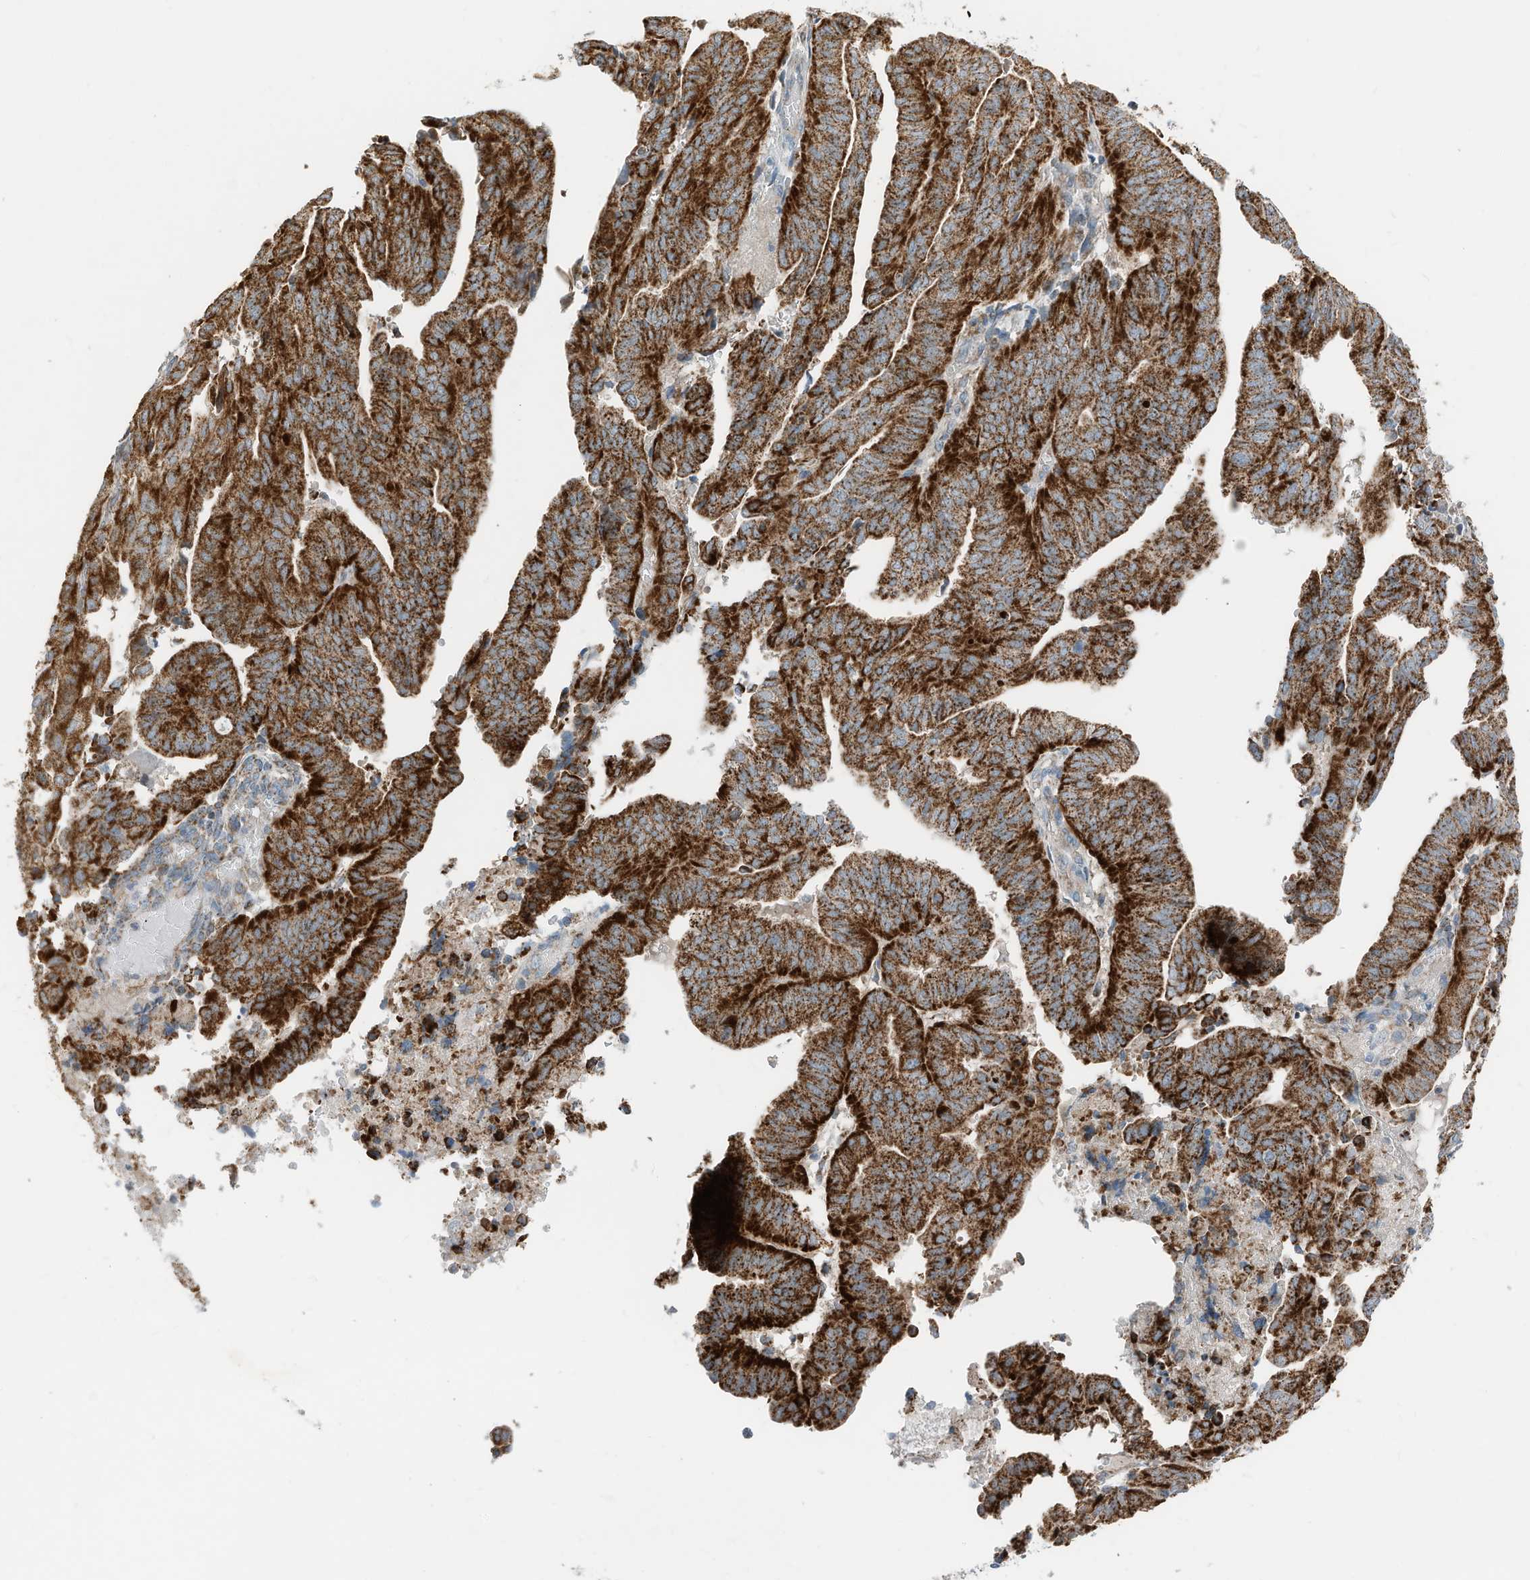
{"staining": {"intensity": "strong", "quantity": ">75%", "location": "cytoplasmic/membranous"}, "tissue": "endometrial cancer", "cell_type": "Tumor cells", "image_type": "cancer", "snomed": [{"axis": "morphology", "description": "Adenocarcinoma, NOS"}, {"axis": "topography", "description": "Uterus"}], "caption": "Immunohistochemical staining of endometrial cancer (adenocarcinoma) reveals high levels of strong cytoplasmic/membranous staining in about >75% of tumor cells.", "gene": "RMND1", "patient": {"sex": "female", "age": 77}}